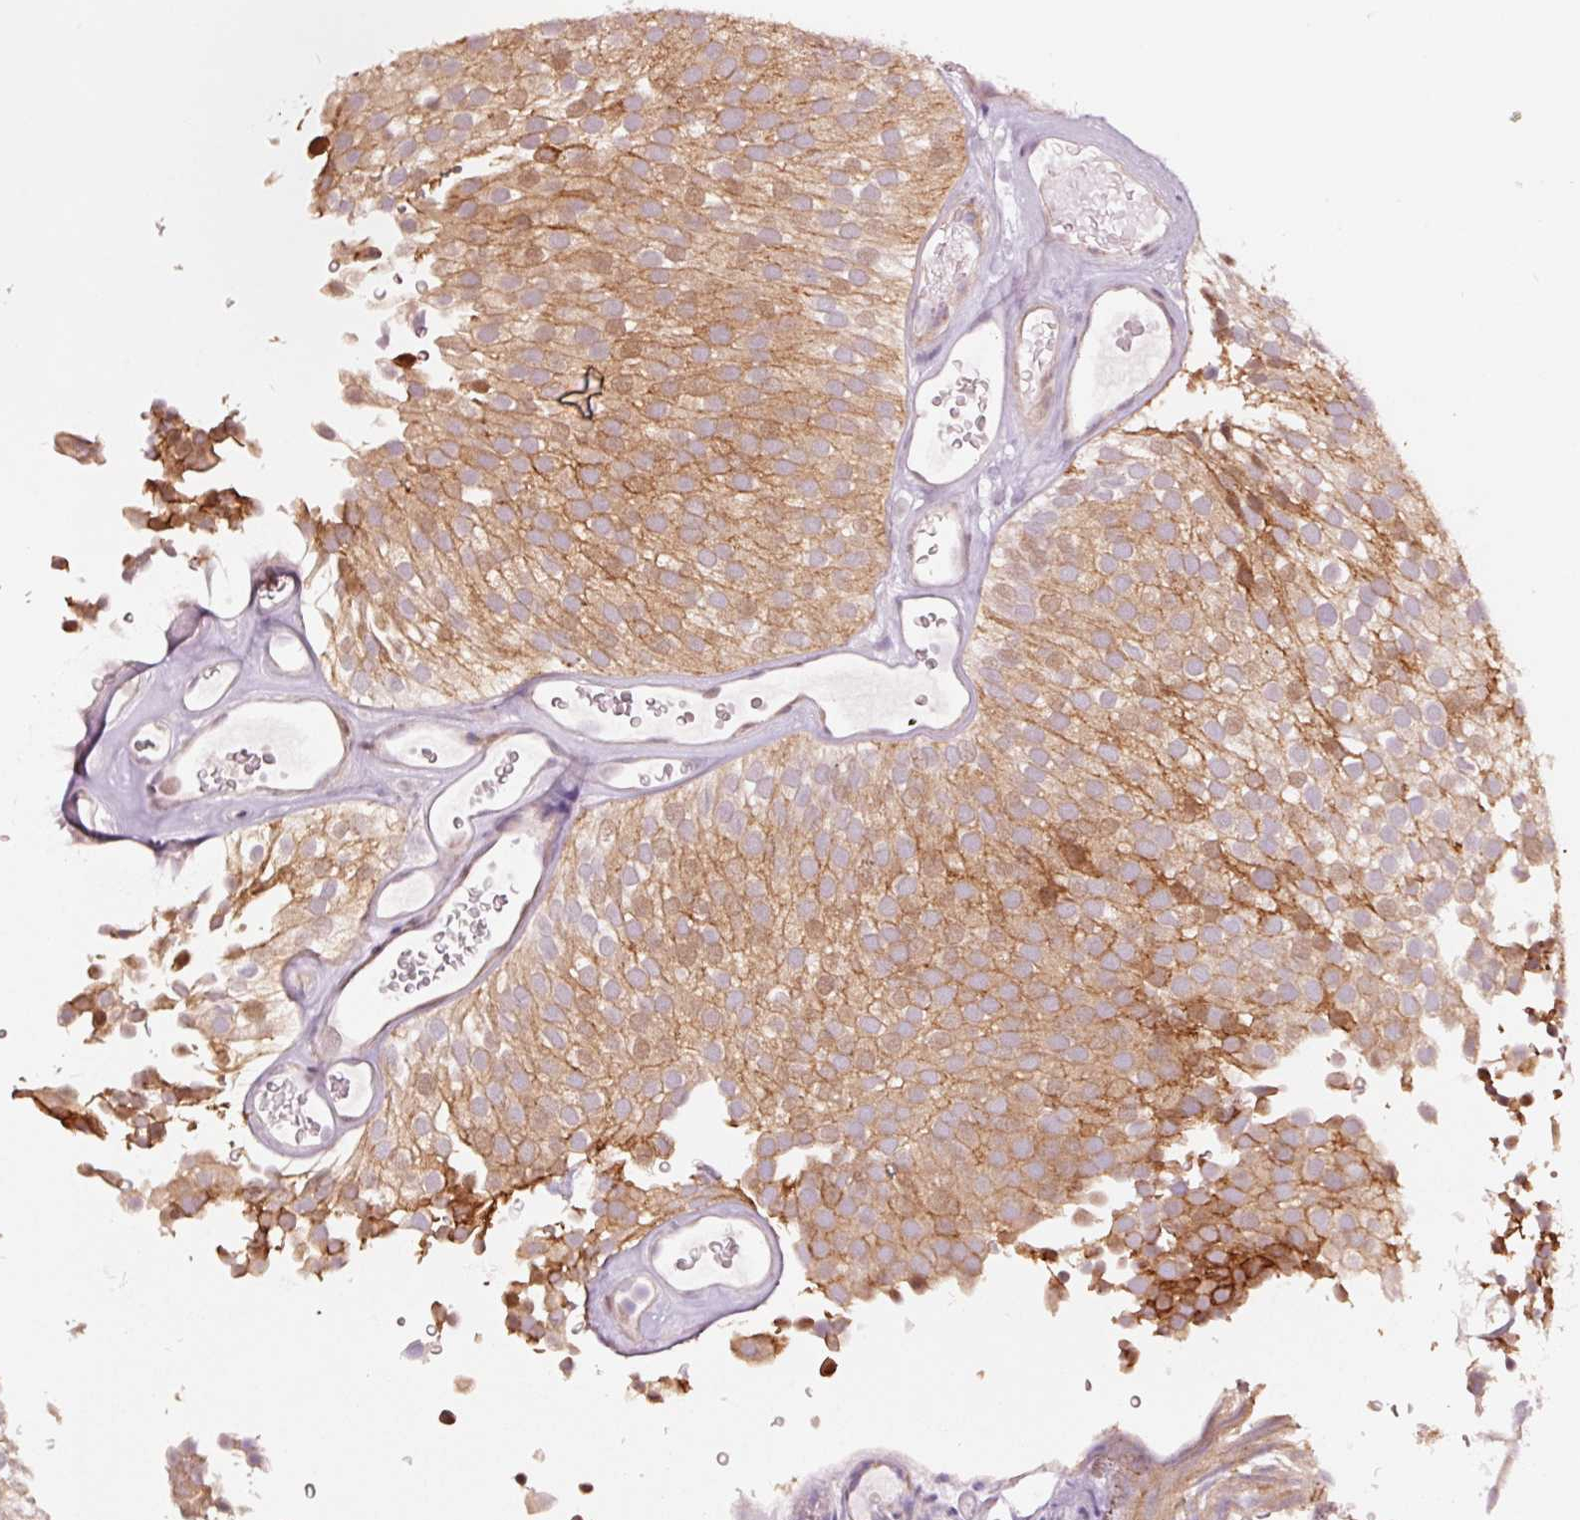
{"staining": {"intensity": "moderate", "quantity": ">75%", "location": "cytoplasmic/membranous"}, "tissue": "urothelial cancer", "cell_type": "Tumor cells", "image_type": "cancer", "snomed": [{"axis": "morphology", "description": "Urothelial carcinoma, Low grade"}, {"axis": "topography", "description": "Urinary bladder"}], "caption": "Protein expression analysis of human low-grade urothelial carcinoma reveals moderate cytoplasmic/membranous expression in about >75% of tumor cells. Ihc stains the protein of interest in brown and the nuclei are stained blue.", "gene": "DAPP1", "patient": {"sex": "male", "age": 78}}